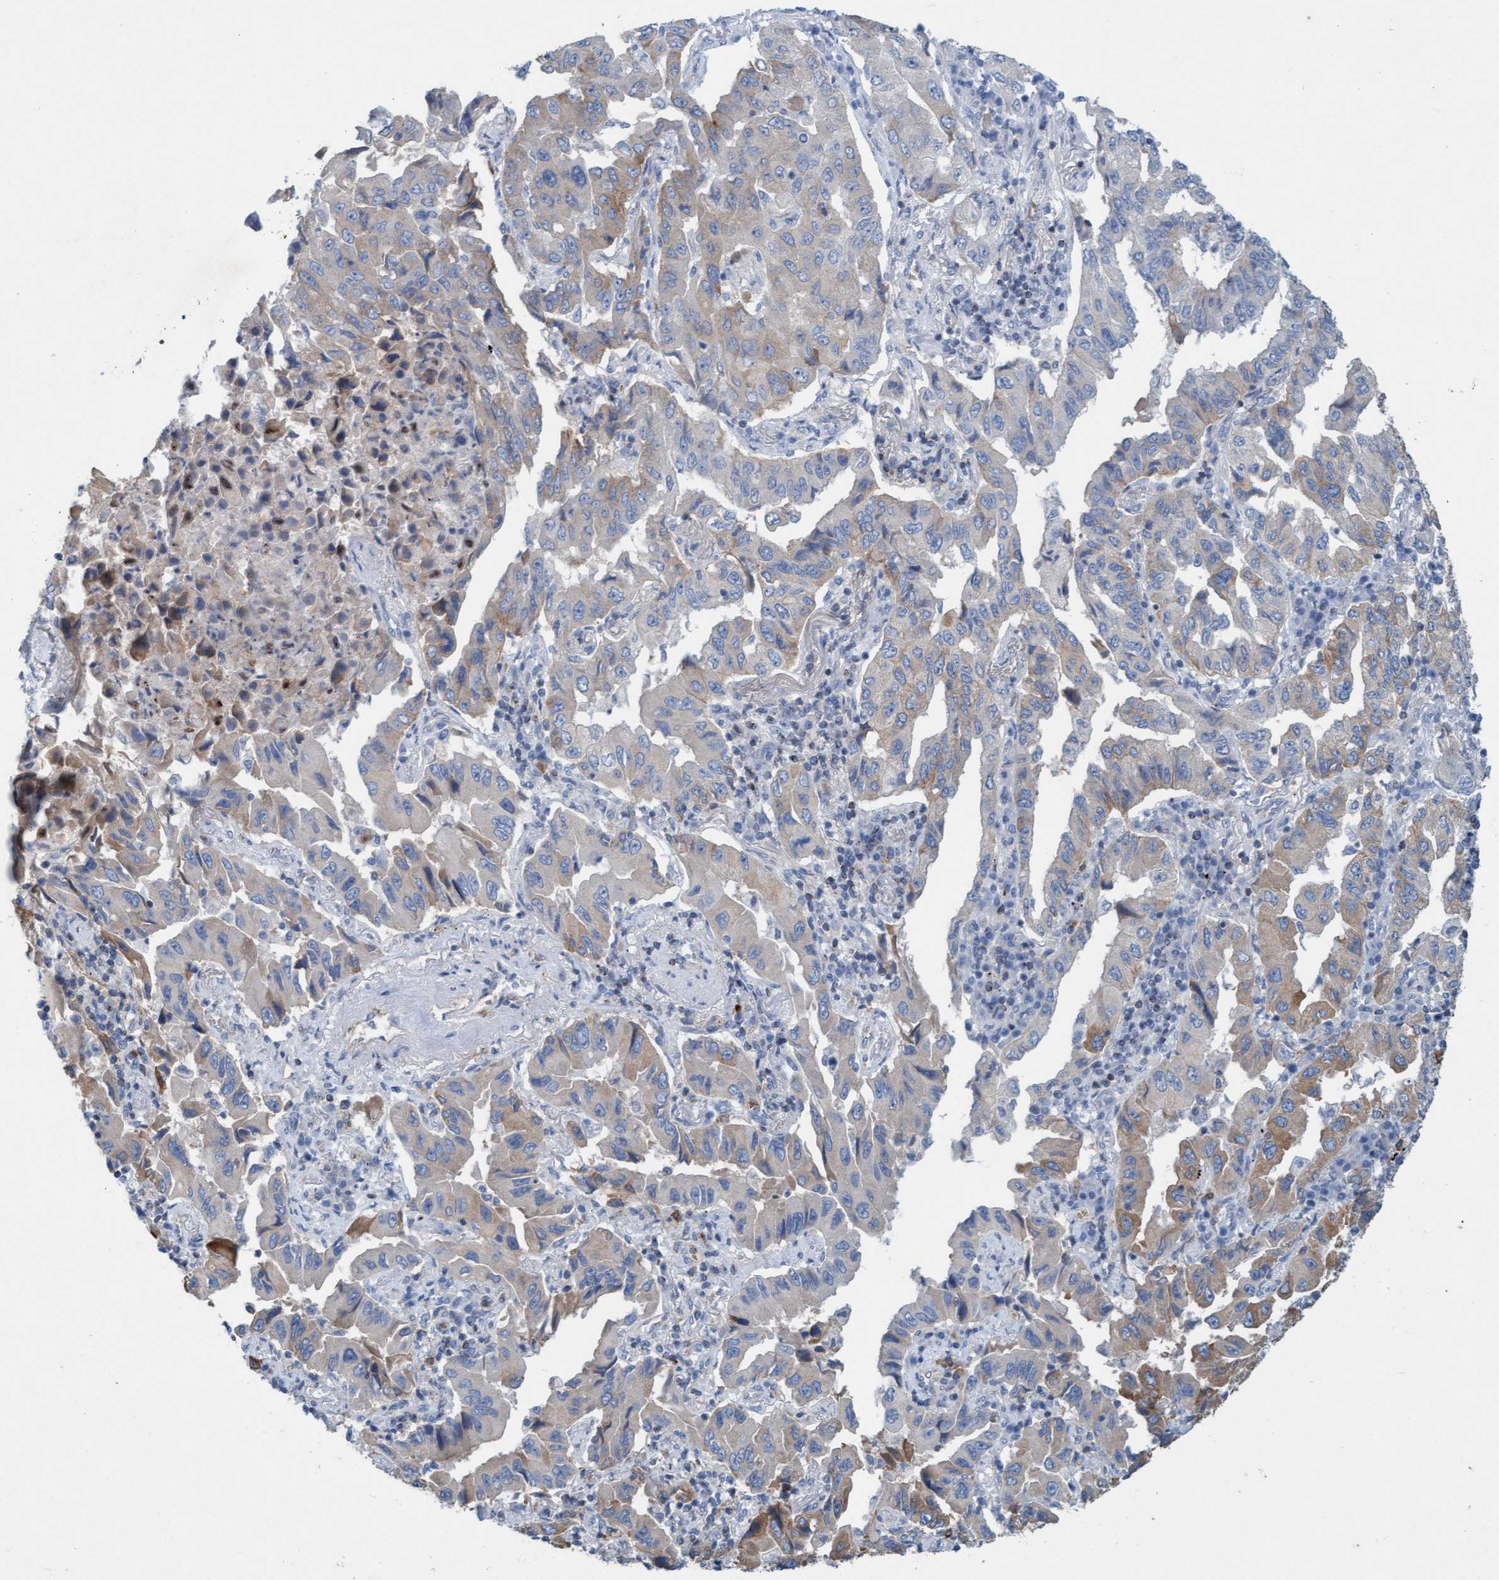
{"staining": {"intensity": "weak", "quantity": "25%-75%", "location": "cytoplasmic/membranous"}, "tissue": "lung cancer", "cell_type": "Tumor cells", "image_type": "cancer", "snomed": [{"axis": "morphology", "description": "Adenocarcinoma, NOS"}, {"axis": "topography", "description": "Lung"}], "caption": "Immunohistochemistry of lung cancer (adenocarcinoma) shows low levels of weak cytoplasmic/membranous positivity in approximately 25%-75% of tumor cells.", "gene": "SIGIRR", "patient": {"sex": "female", "age": 65}}